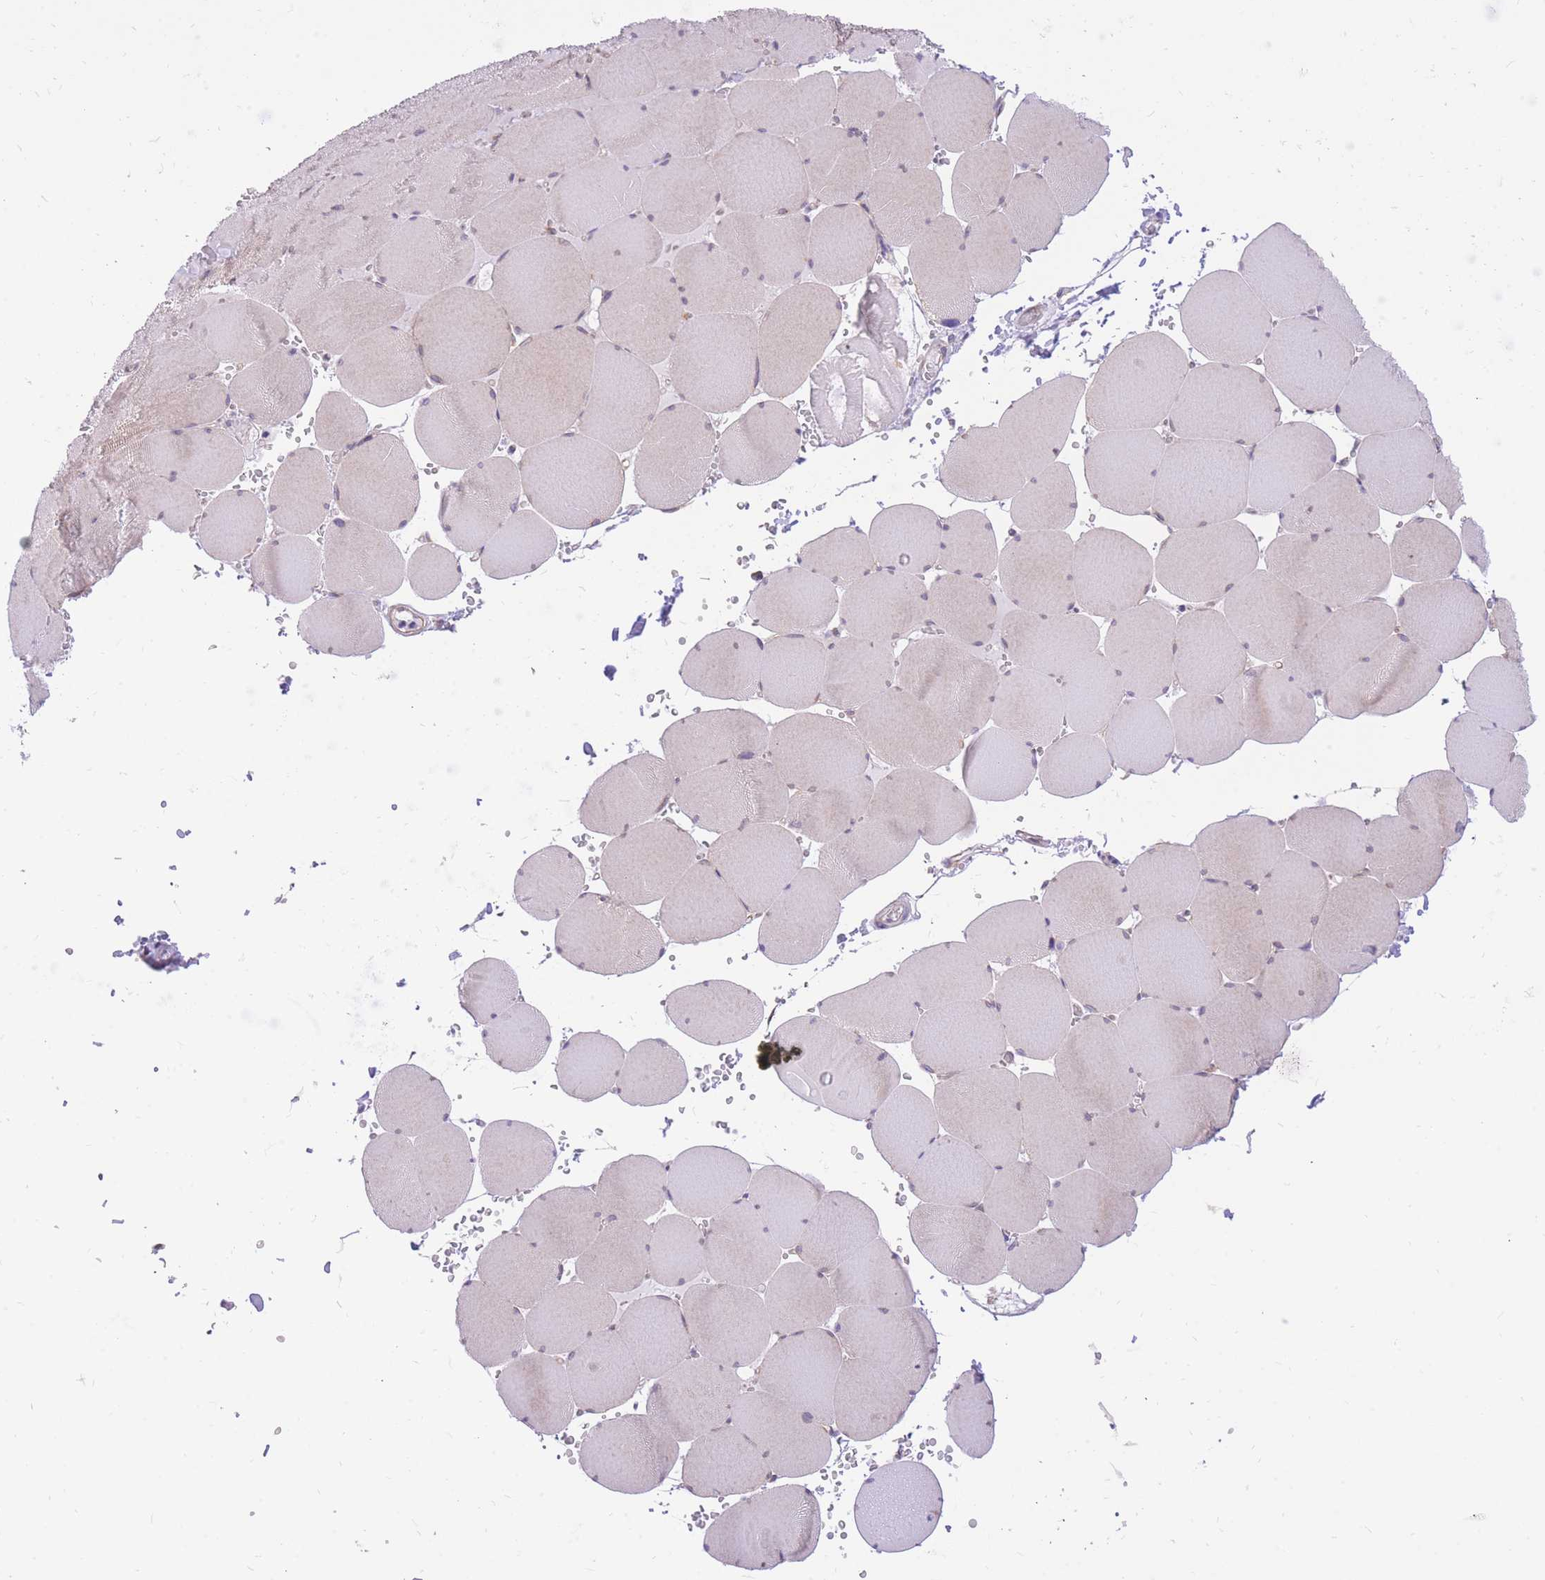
{"staining": {"intensity": "weak", "quantity": "25%-75%", "location": "cytoplasmic/membranous"}, "tissue": "skeletal muscle", "cell_type": "Myocytes", "image_type": "normal", "snomed": [{"axis": "morphology", "description": "Normal tissue, NOS"}, {"axis": "topography", "description": "Skeletal muscle"}, {"axis": "topography", "description": "Head-Neck"}], "caption": "Immunohistochemical staining of benign human skeletal muscle exhibits weak cytoplasmic/membranous protein staining in about 25%-75% of myocytes.", "gene": "TOPAZ1", "patient": {"sex": "male", "age": 66}}